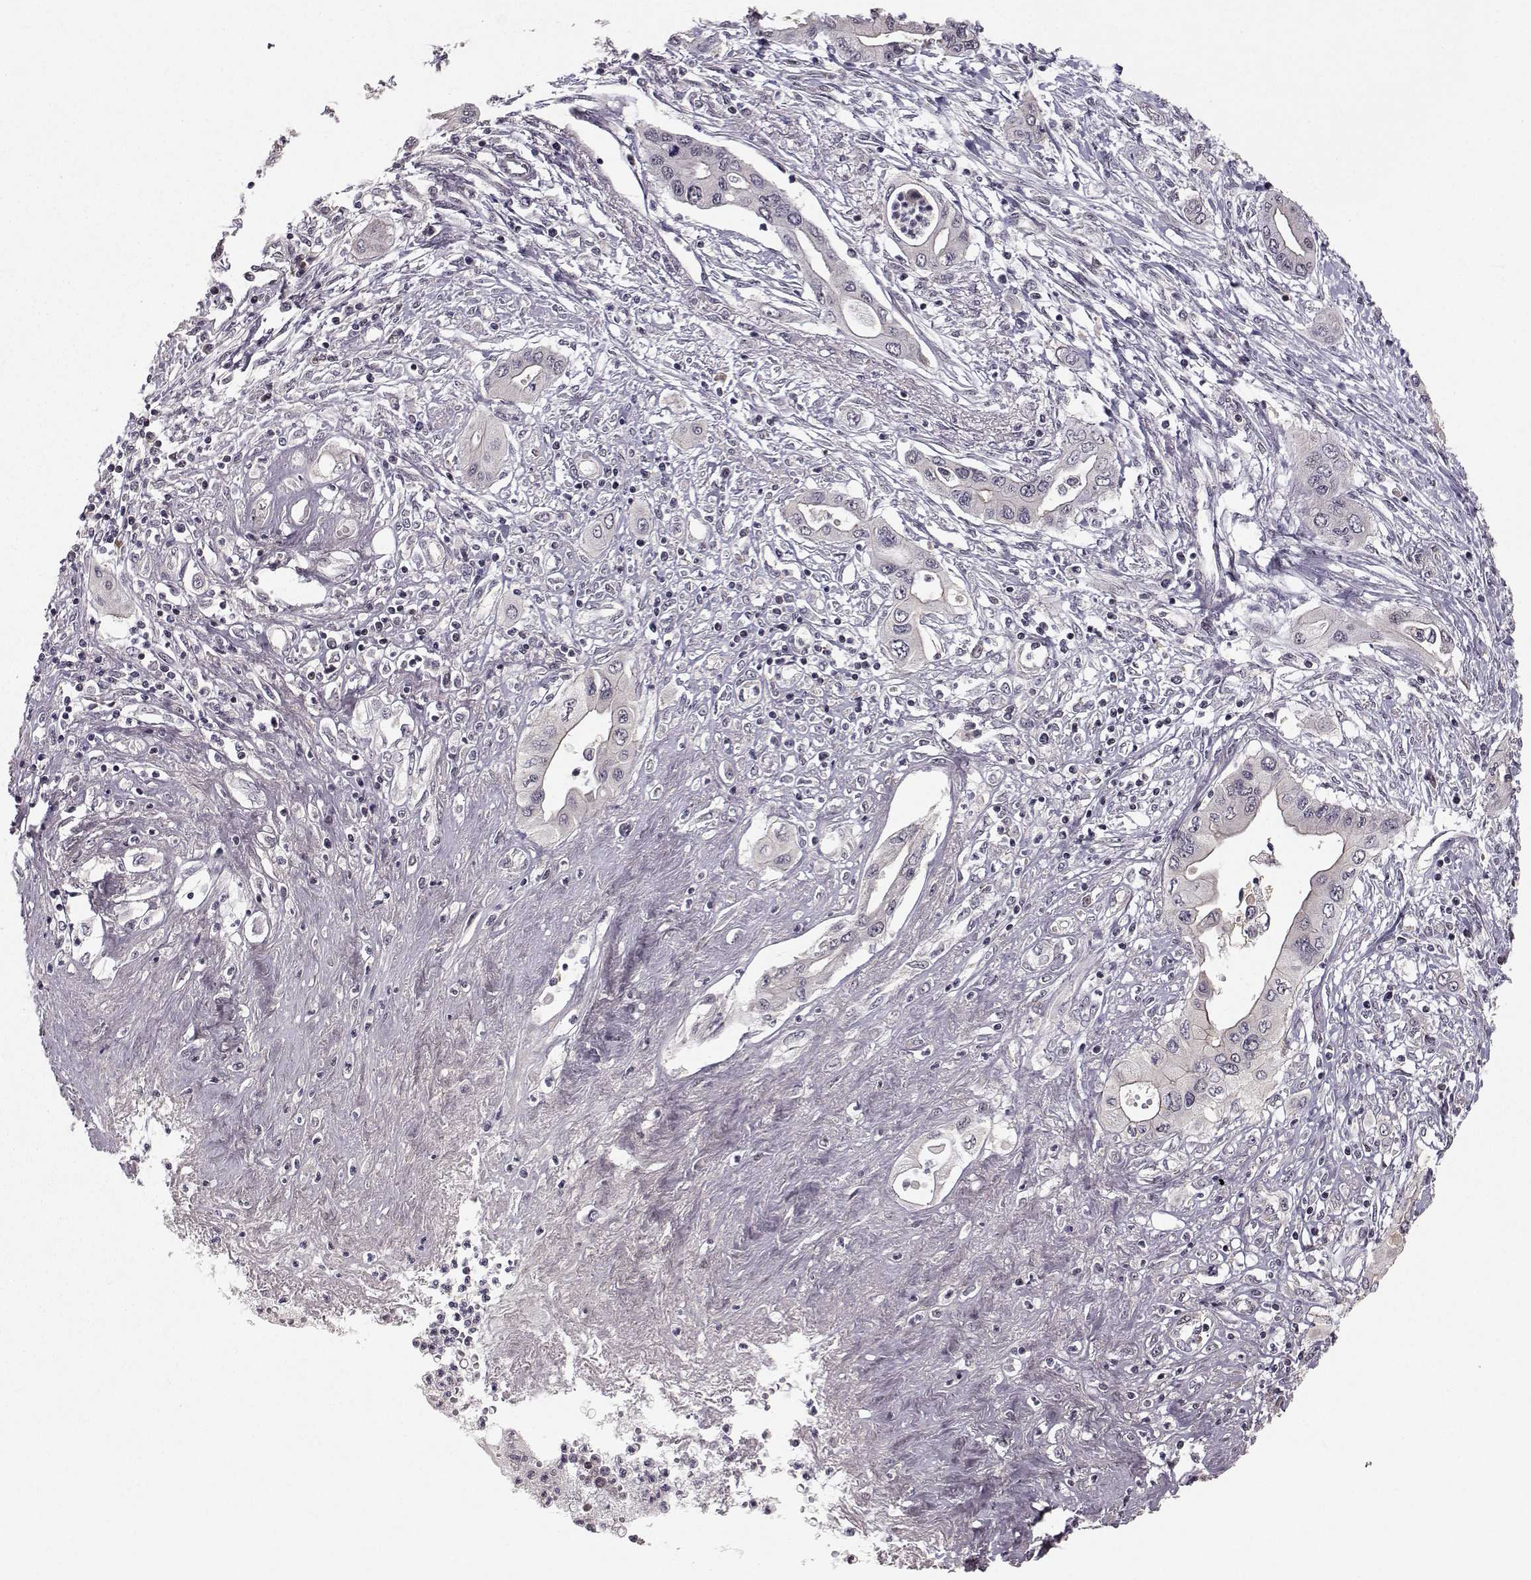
{"staining": {"intensity": "moderate", "quantity": "<25%", "location": "cytoplasmic/membranous"}, "tissue": "pancreatic cancer", "cell_type": "Tumor cells", "image_type": "cancer", "snomed": [{"axis": "morphology", "description": "Adenocarcinoma, NOS"}, {"axis": "topography", "description": "Pancreas"}], "caption": "This micrograph displays IHC staining of pancreatic adenocarcinoma, with low moderate cytoplasmic/membranous positivity in about <25% of tumor cells.", "gene": "PLEKHG3", "patient": {"sex": "female", "age": 62}}